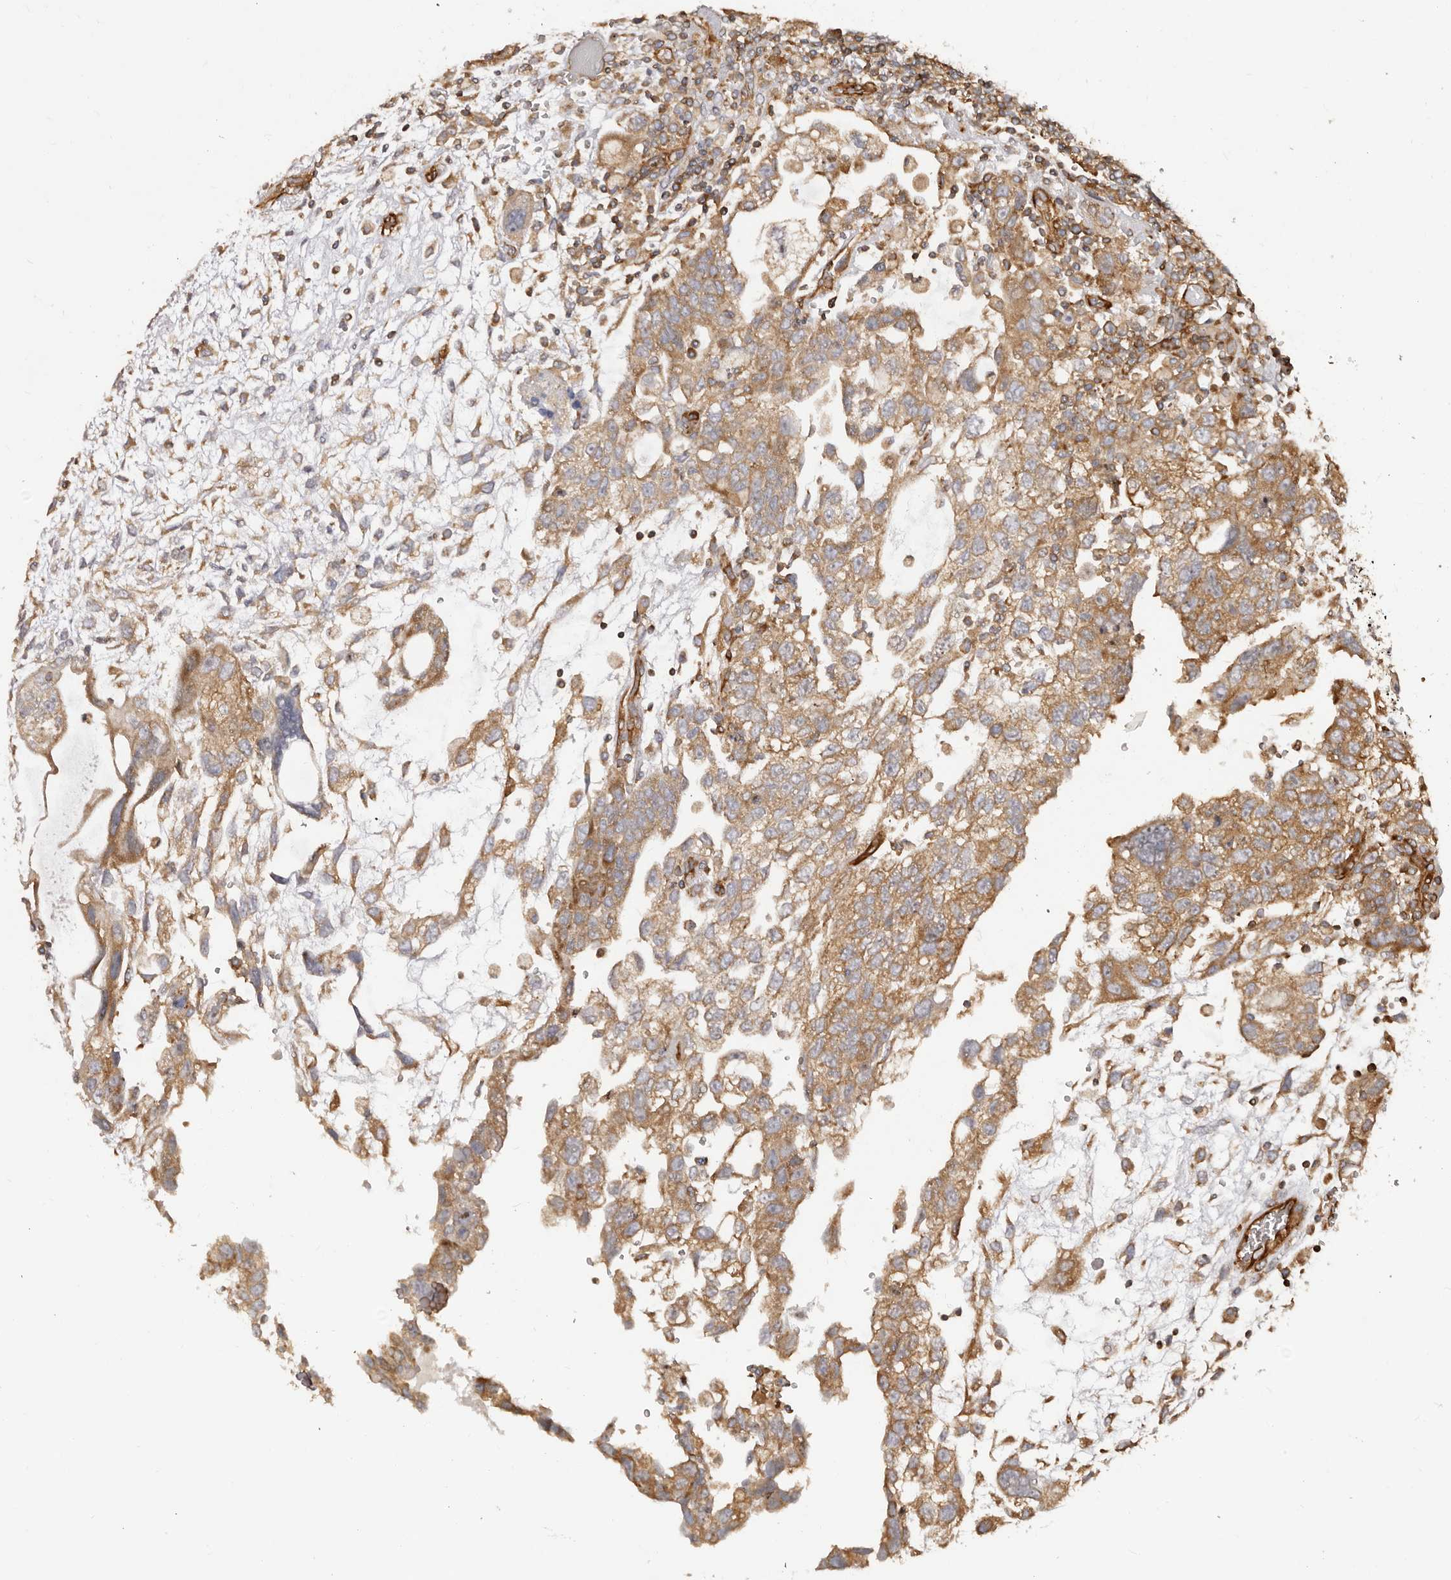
{"staining": {"intensity": "moderate", "quantity": ">75%", "location": "cytoplasmic/membranous"}, "tissue": "testis cancer", "cell_type": "Tumor cells", "image_type": "cancer", "snomed": [{"axis": "morphology", "description": "Carcinoma, Embryonal, NOS"}, {"axis": "topography", "description": "Testis"}], "caption": "The immunohistochemical stain shows moderate cytoplasmic/membranous positivity in tumor cells of testis cancer tissue.", "gene": "RPS6", "patient": {"sex": "male", "age": 36}}